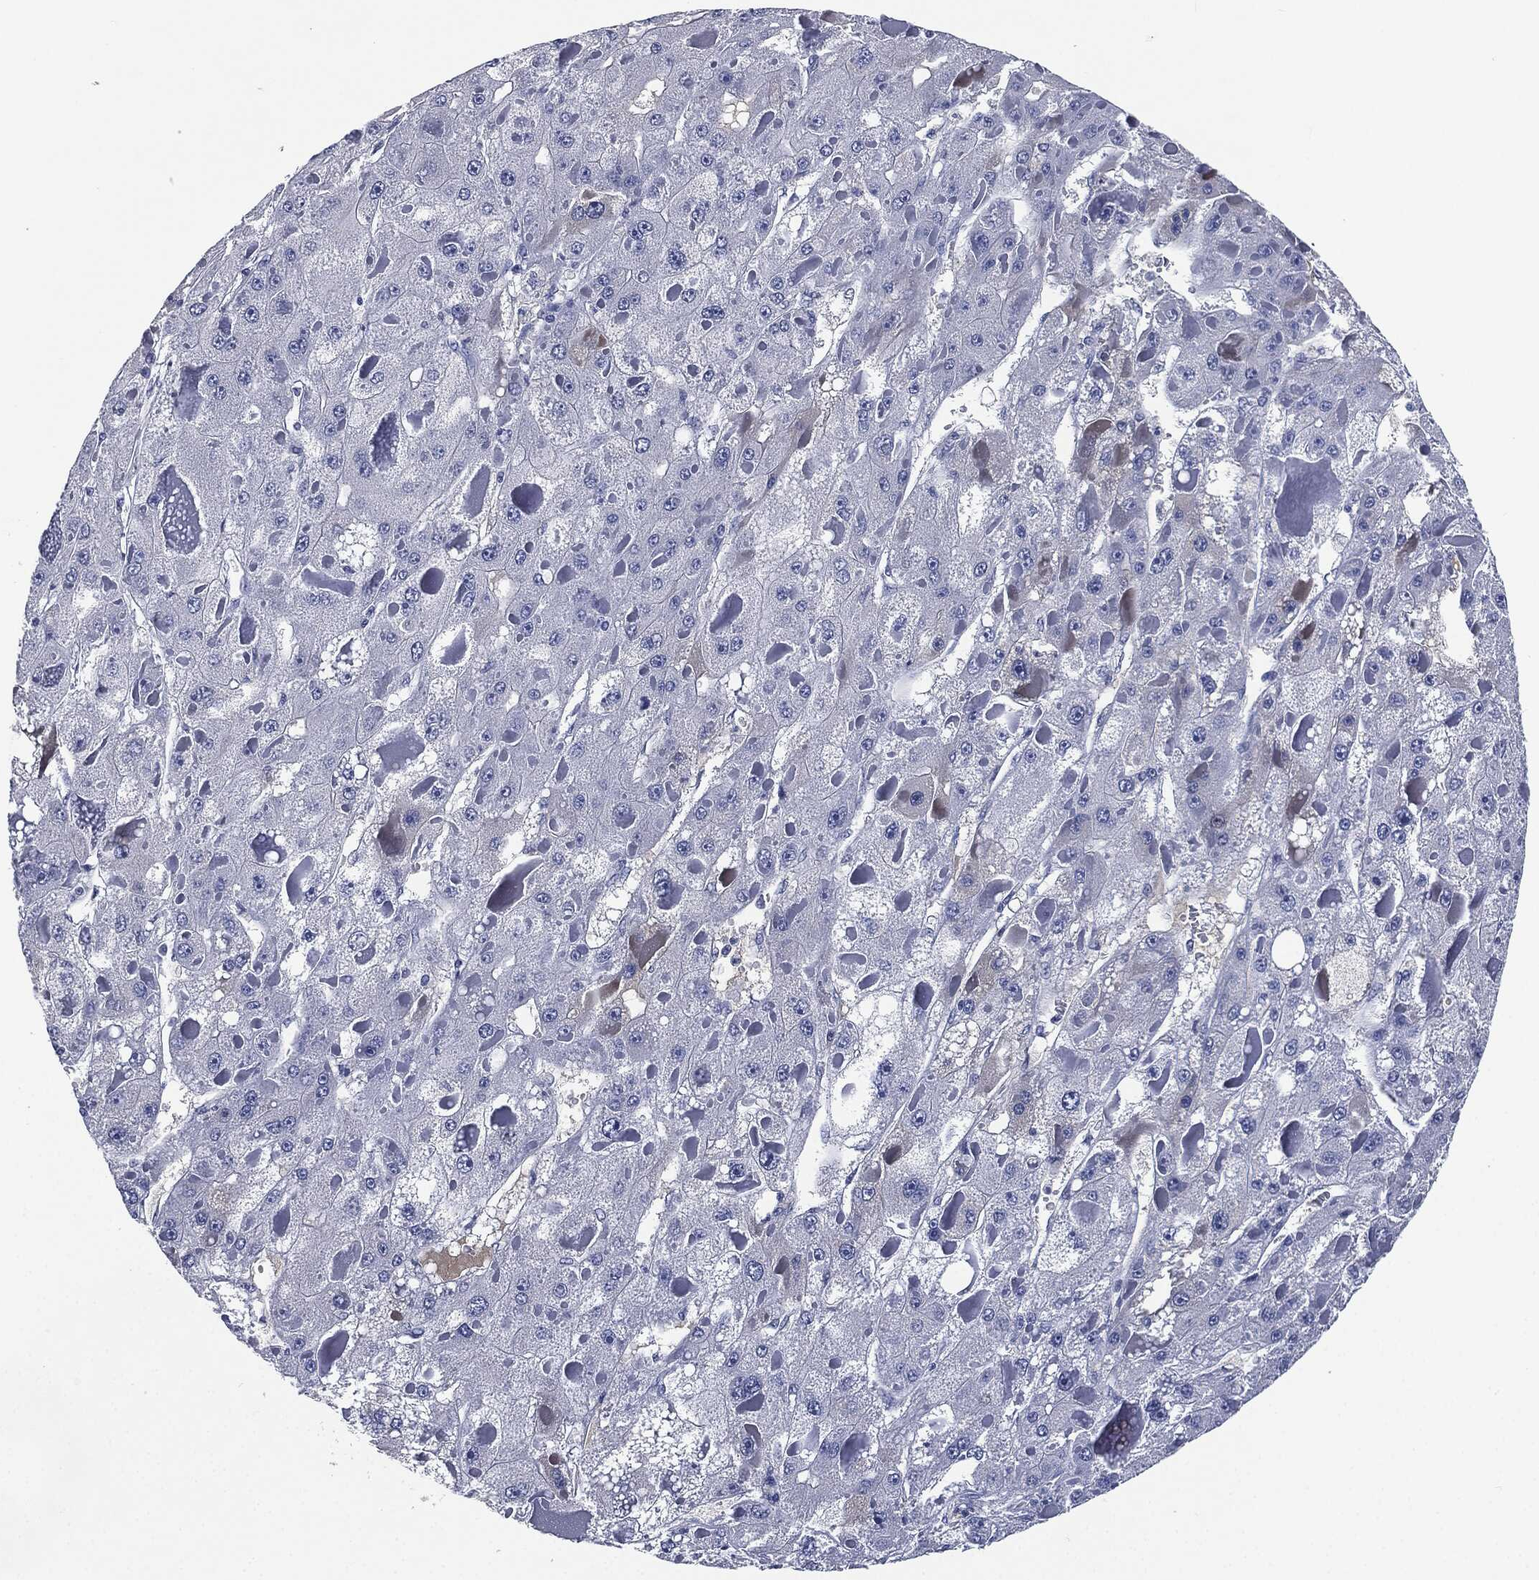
{"staining": {"intensity": "negative", "quantity": "none", "location": "none"}, "tissue": "liver cancer", "cell_type": "Tumor cells", "image_type": "cancer", "snomed": [{"axis": "morphology", "description": "Carcinoma, Hepatocellular, NOS"}, {"axis": "topography", "description": "Liver"}], "caption": "A high-resolution histopathology image shows immunohistochemistry (IHC) staining of liver cancer (hepatocellular carcinoma), which shows no significant staining in tumor cells. (IHC, brightfield microscopy, high magnification).", "gene": "SIGLEC7", "patient": {"sex": "female", "age": 73}}